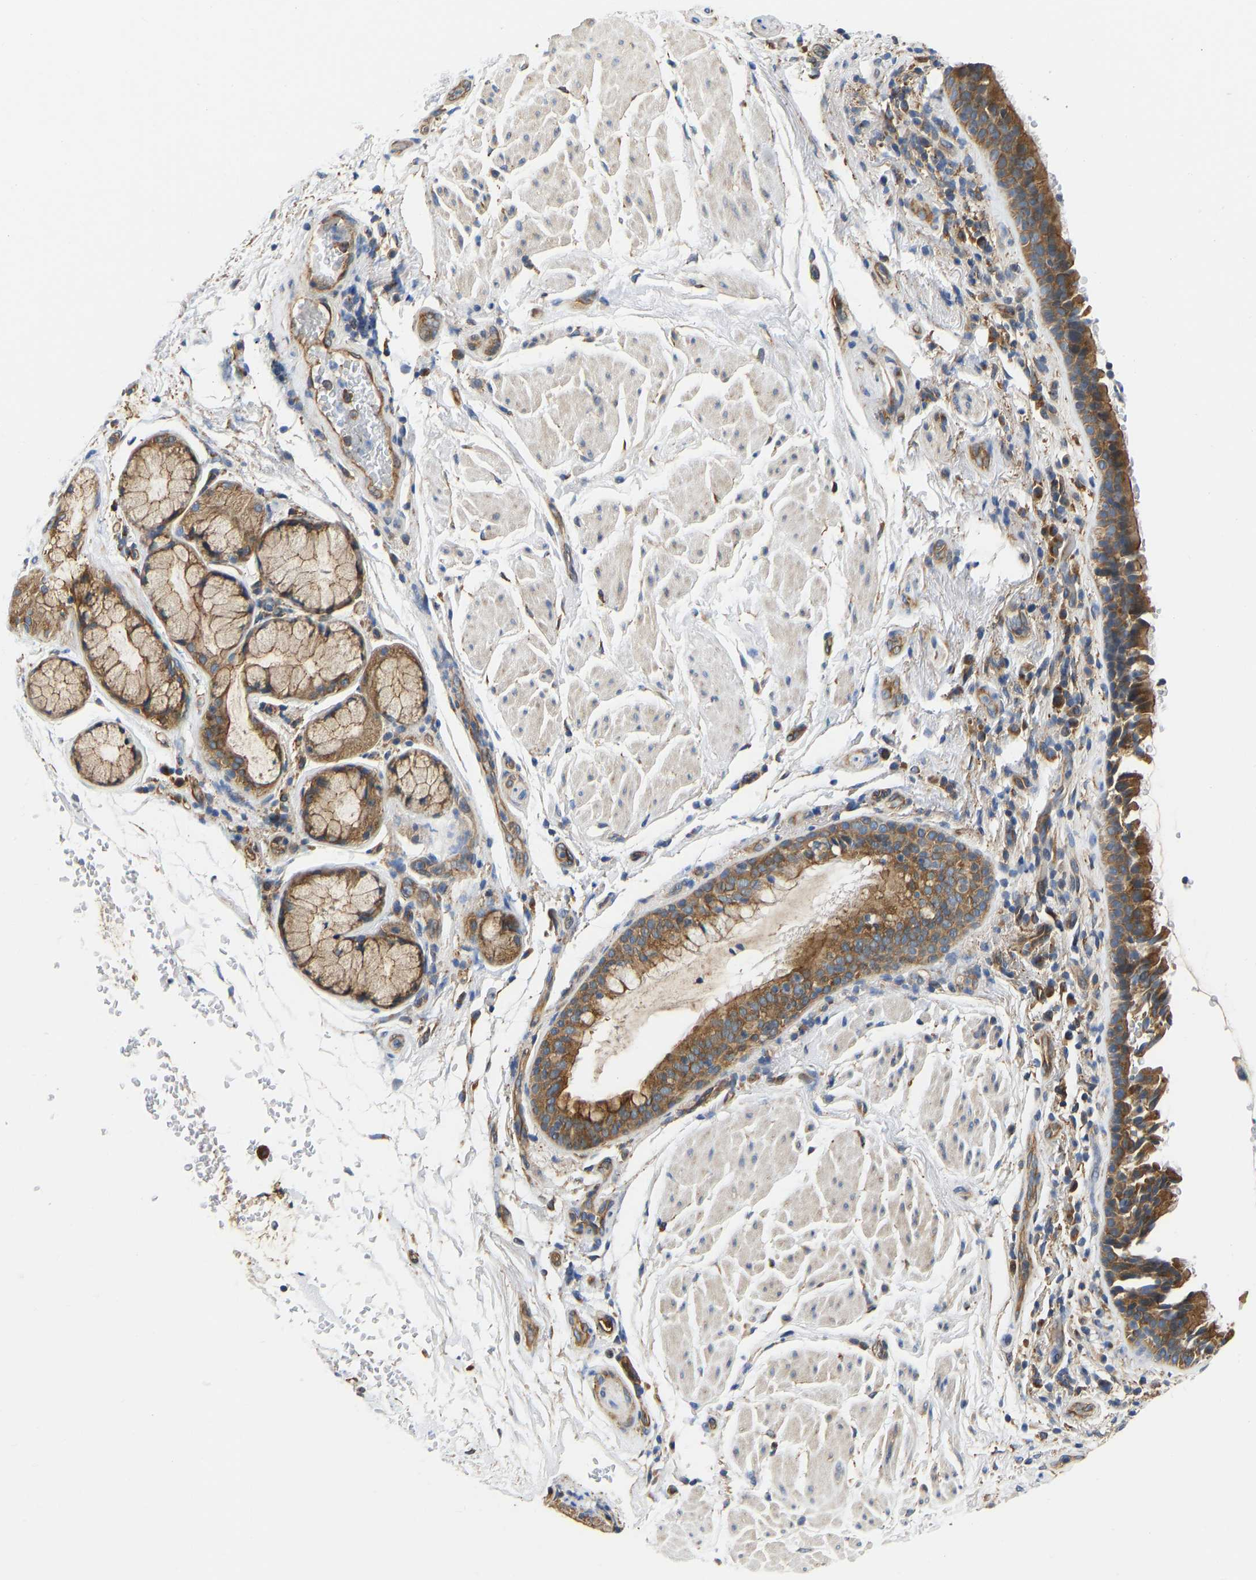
{"staining": {"intensity": "moderate", "quantity": ">75%", "location": "cytoplasmic/membranous"}, "tissue": "bronchus", "cell_type": "Respiratory epithelial cells", "image_type": "normal", "snomed": [{"axis": "morphology", "description": "Normal tissue, NOS"}, {"axis": "morphology", "description": "Inflammation, NOS"}, {"axis": "topography", "description": "Cartilage tissue"}, {"axis": "topography", "description": "Bronchus"}], "caption": "Brown immunohistochemical staining in normal bronchus reveals moderate cytoplasmic/membranous positivity in about >75% of respiratory epithelial cells. The protein is stained brown, and the nuclei are stained in blue (DAB (3,3'-diaminobenzidine) IHC with brightfield microscopy, high magnification).", "gene": "FLNB", "patient": {"sex": "male", "age": 77}}